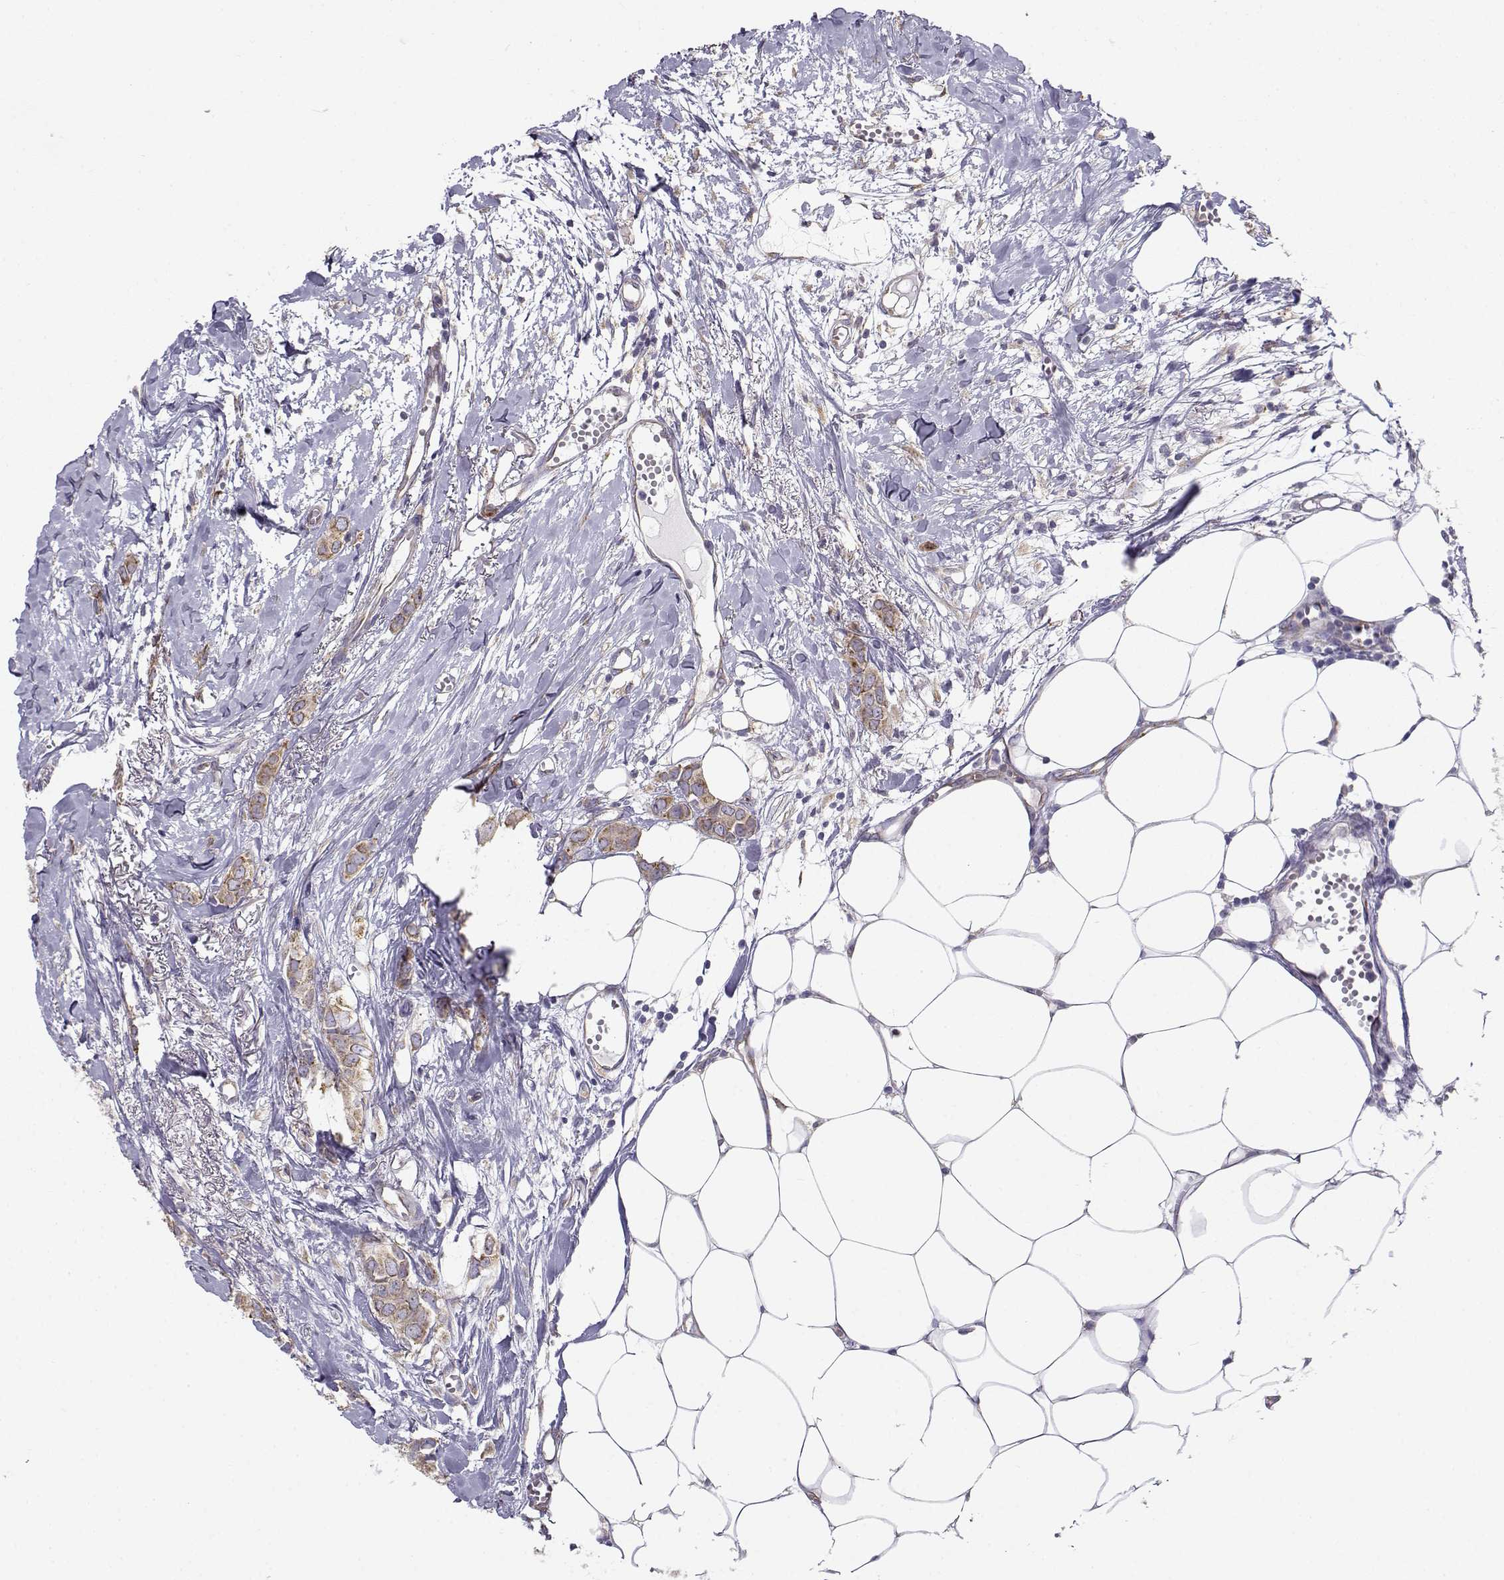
{"staining": {"intensity": "moderate", "quantity": ">75%", "location": "cytoplasmic/membranous"}, "tissue": "breast cancer", "cell_type": "Tumor cells", "image_type": "cancer", "snomed": [{"axis": "morphology", "description": "Duct carcinoma"}, {"axis": "topography", "description": "Breast"}], "caption": "Human breast cancer (infiltrating ductal carcinoma) stained for a protein (brown) displays moderate cytoplasmic/membranous positive expression in about >75% of tumor cells.", "gene": "BEND6", "patient": {"sex": "female", "age": 85}}